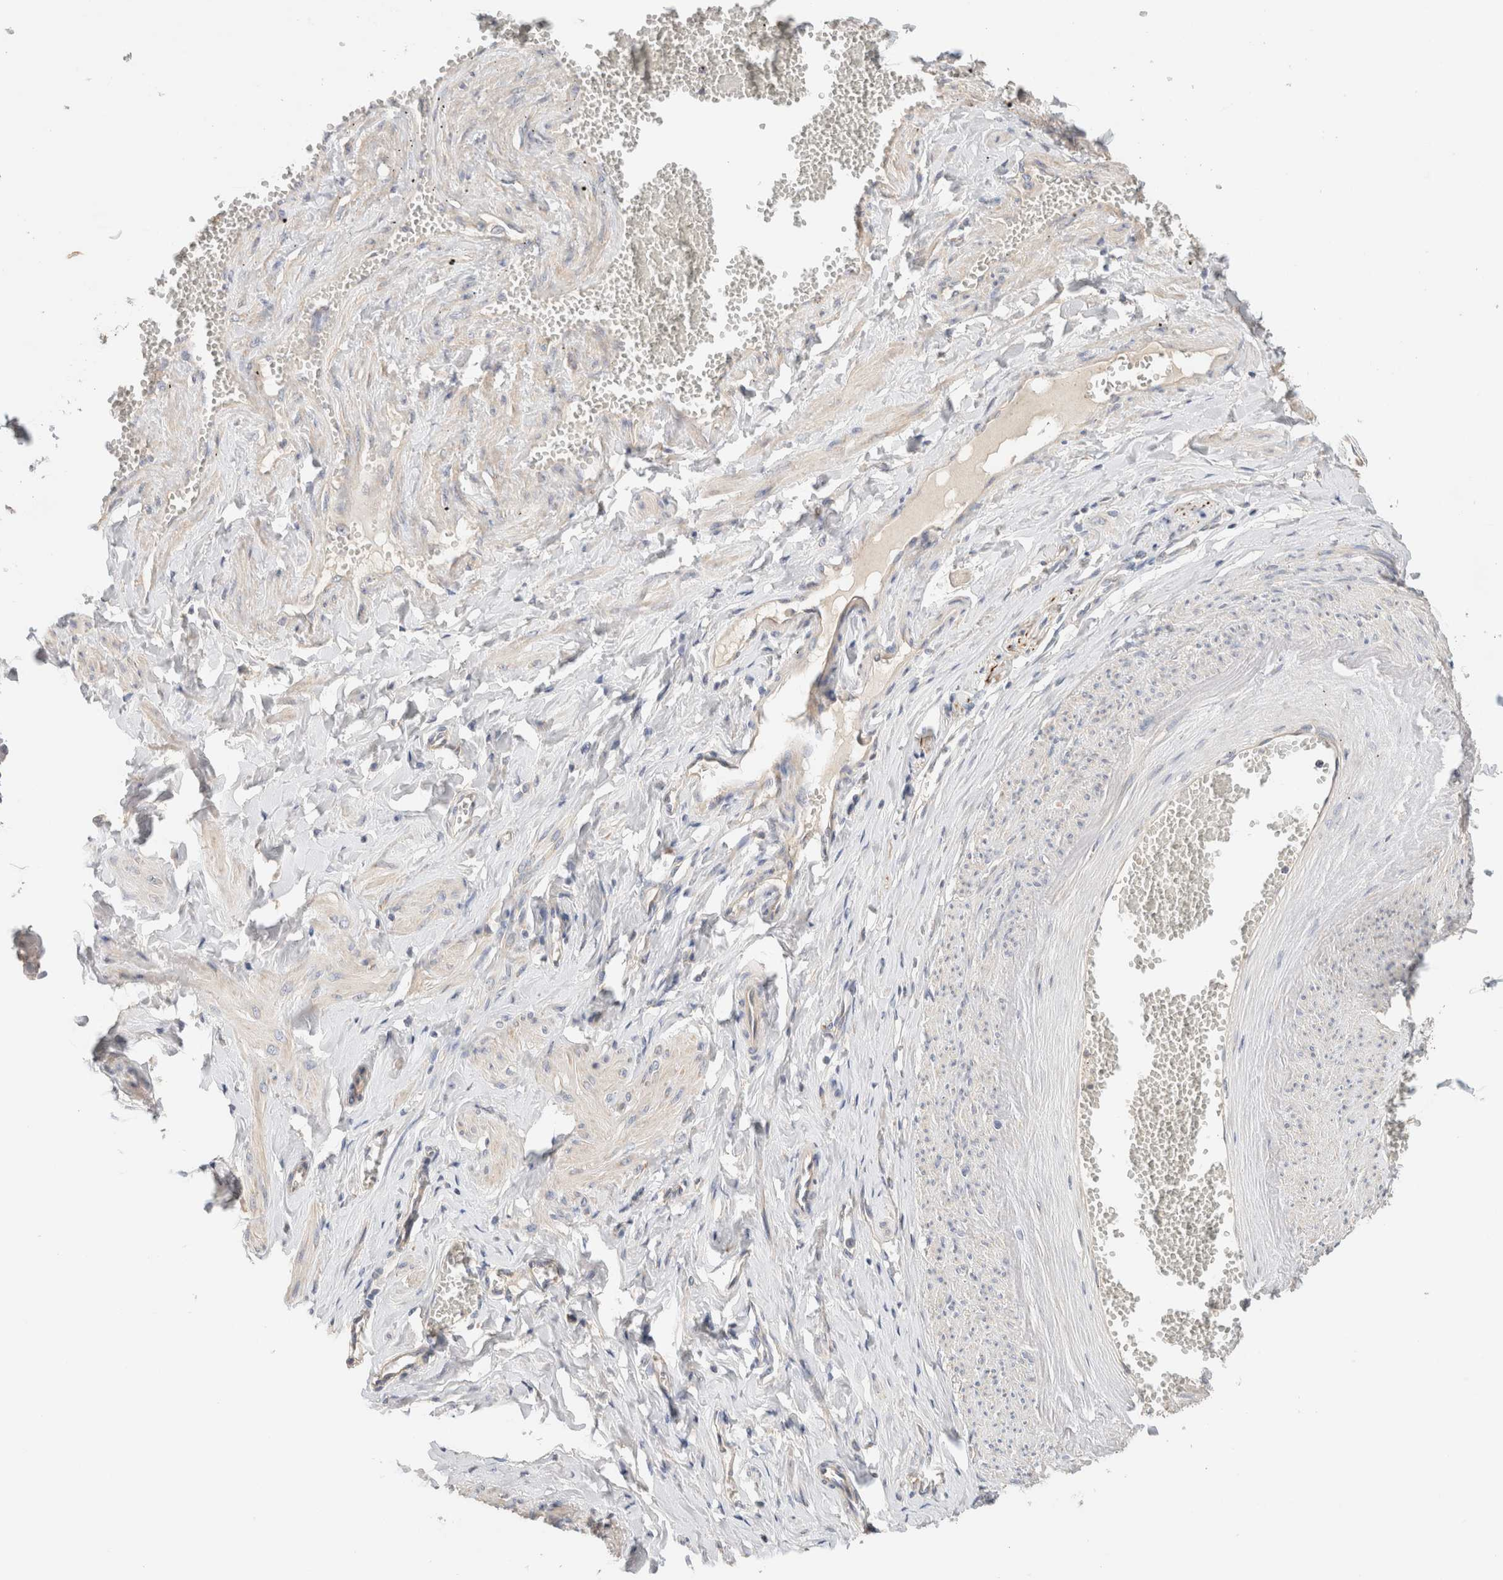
{"staining": {"intensity": "weak", "quantity": ">75%", "location": "cytoplasmic/membranous"}, "tissue": "adipose tissue", "cell_type": "Adipocytes", "image_type": "normal", "snomed": [{"axis": "morphology", "description": "Normal tissue, NOS"}, {"axis": "topography", "description": "Vascular tissue"}, {"axis": "topography", "description": "Fallopian tube"}, {"axis": "topography", "description": "Ovary"}], "caption": "DAB (3,3'-diaminobenzidine) immunohistochemical staining of normal human adipose tissue exhibits weak cytoplasmic/membranous protein expression in approximately >75% of adipocytes. The protein of interest is stained brown, and the nuclei are stained in blue (DAB (3,3'-diaminobenzidine) IHC with brightfield microscopy, high magnification).", "gene": "B3GNTL1", "patient": {"sex": "female", "age": 67}}